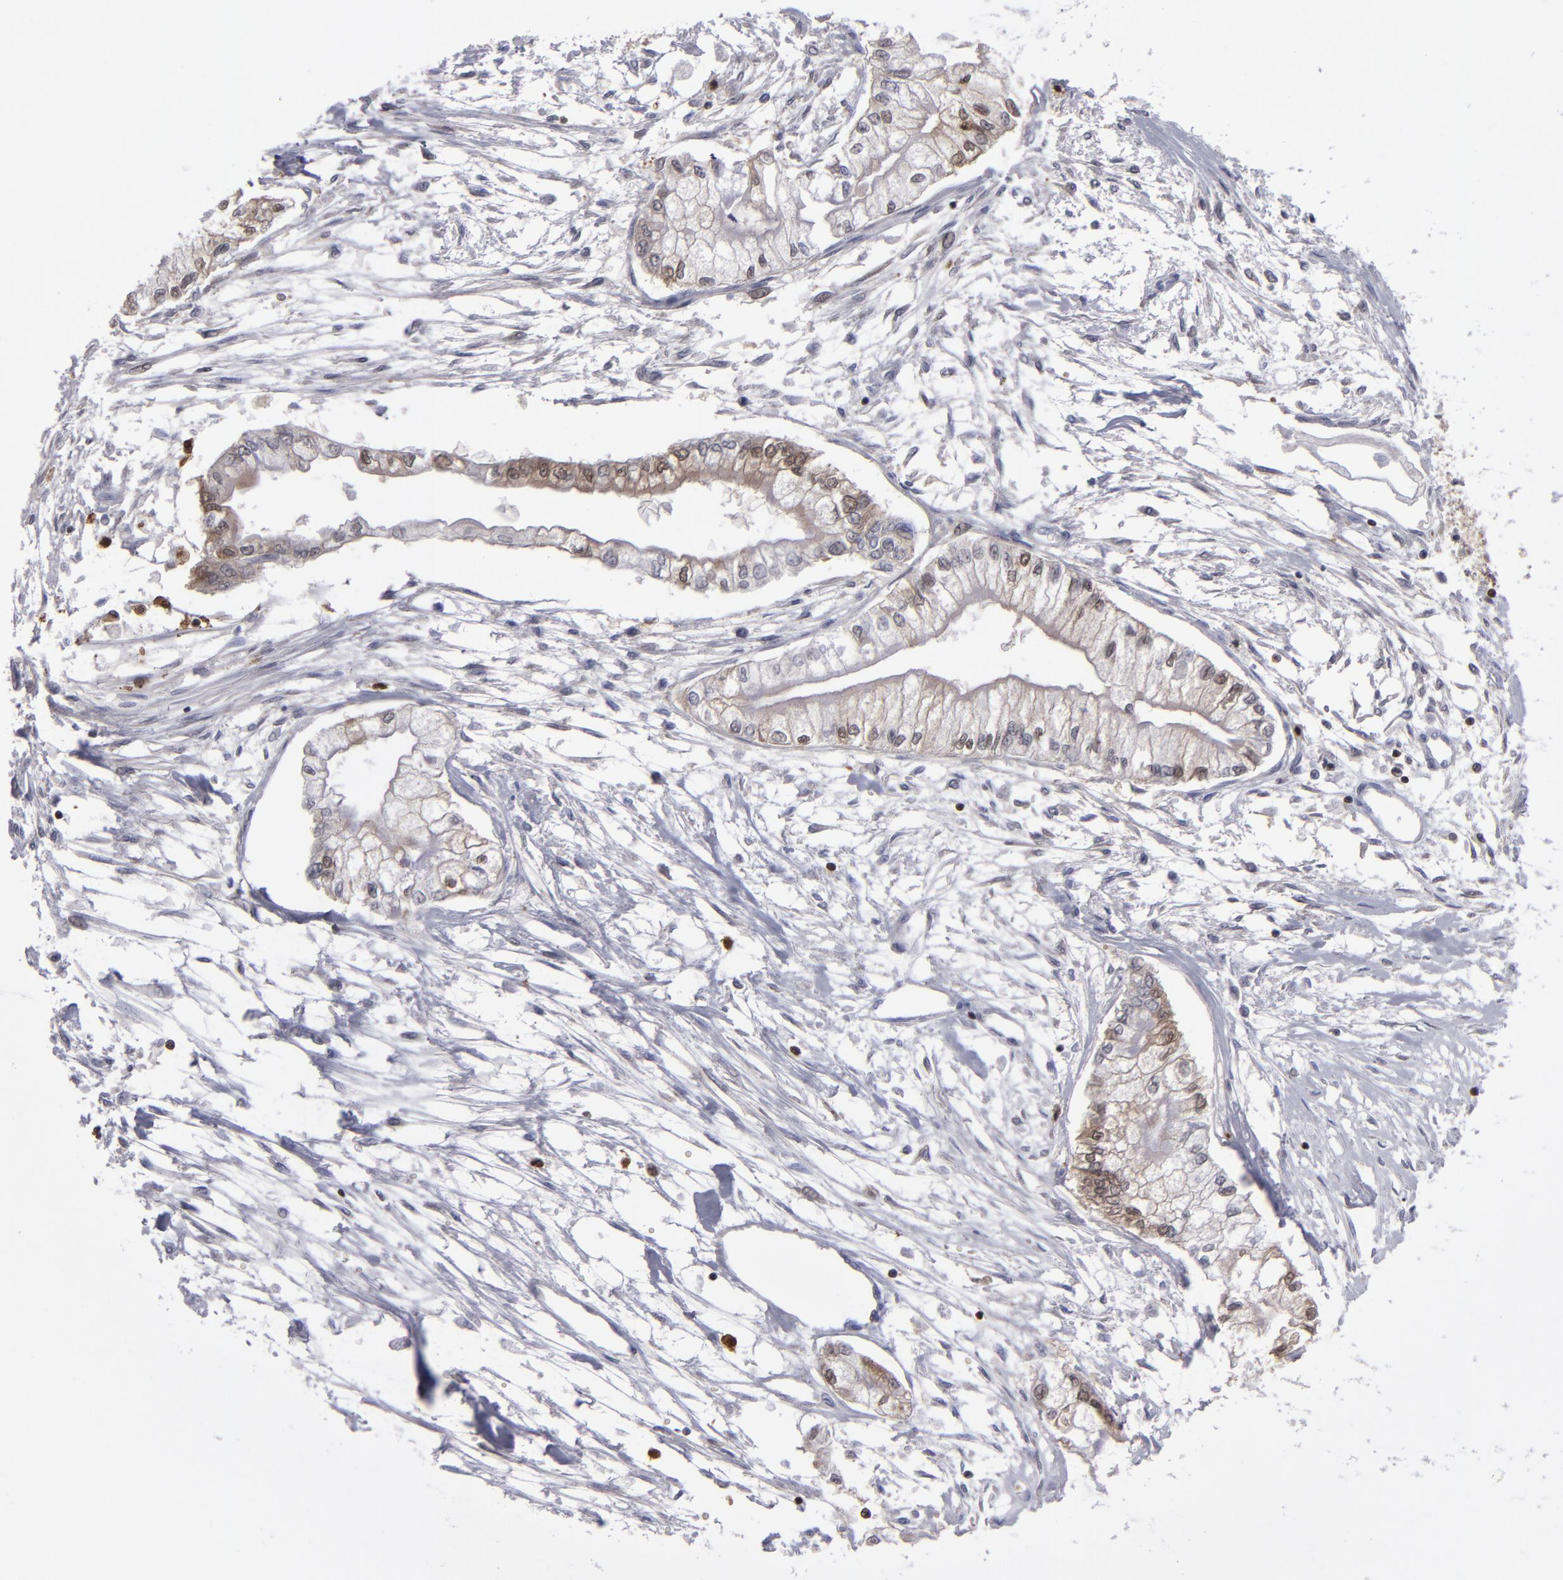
{"staining": {"intensity": "weak", "quantity": "25%-75%", "location": "cytoplasmic/membranous,nuclear"}, "tissue": "pancreatic cancer", "cell_type": "Tumor cells", "image_type": "cancer", "snomed": [{"axis": "morphology", "description": "Adenocarcinoma, NOS"}, {"axis": "topography", "description": "Pancreas"}], "caption": "The immunohistochemical stain highlights weak cytoplasmic/membranous and nuclear expression in tumor cells of adenocarcinoma (pancreatic) tissue.", "gene": "GRB2", "patient": {"sex": "male", "age": 79}}